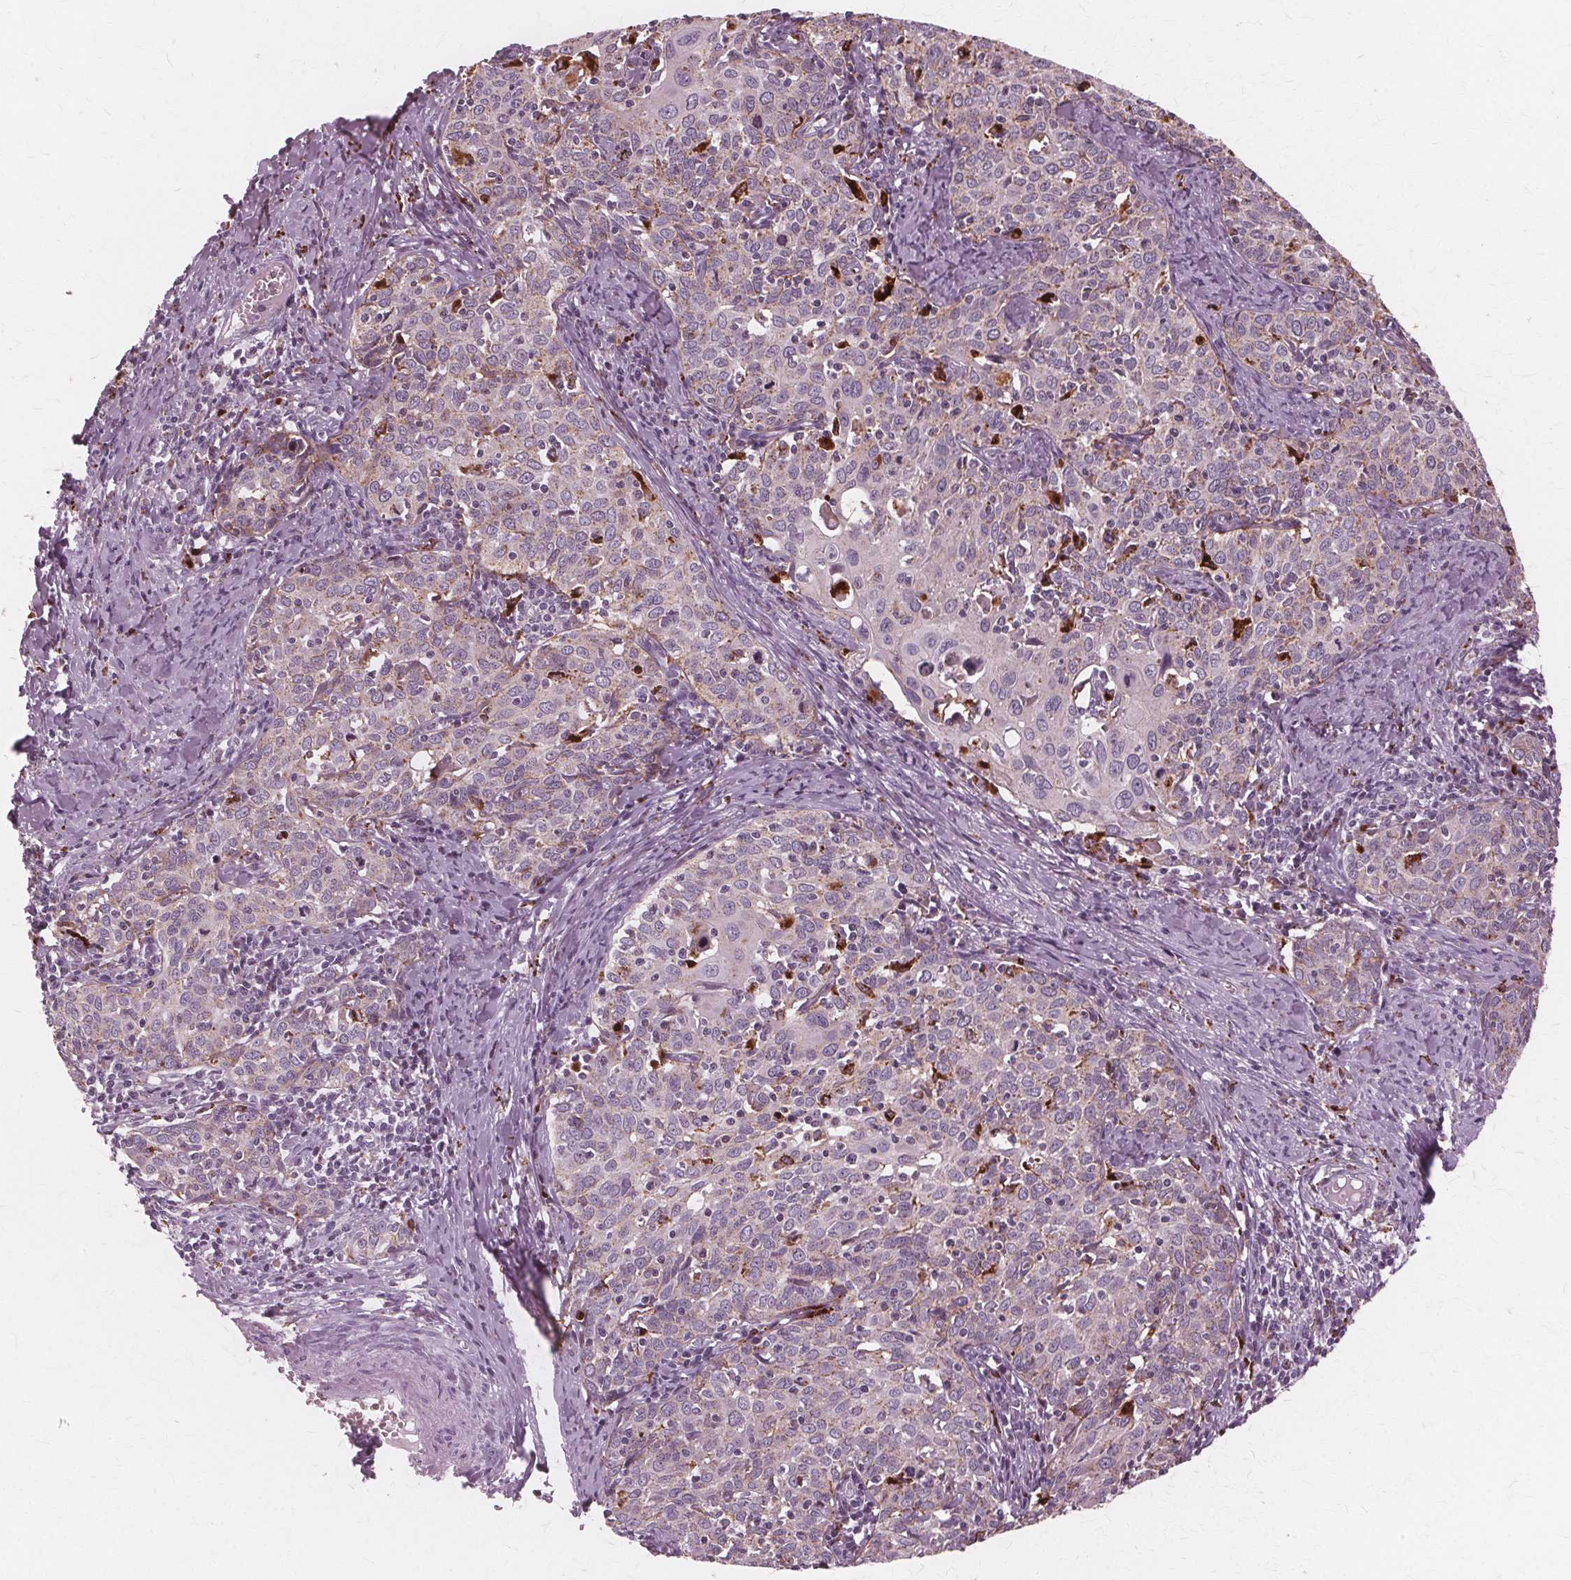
{"staining": {"intensity": "weak", "quantity": "<25%", "location": "cytoplasmic/membranous"}, "tissue": "cervical cancer", "cell_type": "Tumor cells", "image_type": "cancer", "snomed": [{"axis": "morphology", "description": "Squamous cell carcinoma, NOS"}, {"axis": "topography", "description": "Cervix"}], "caption": "This is a photomicrograph of IHC staining of cervical cancer (squamous cell carcinoma), which shows no staining in tumor cells.", "gene": "DNASE2", "patient": {"sex": "female", "age": 62}}